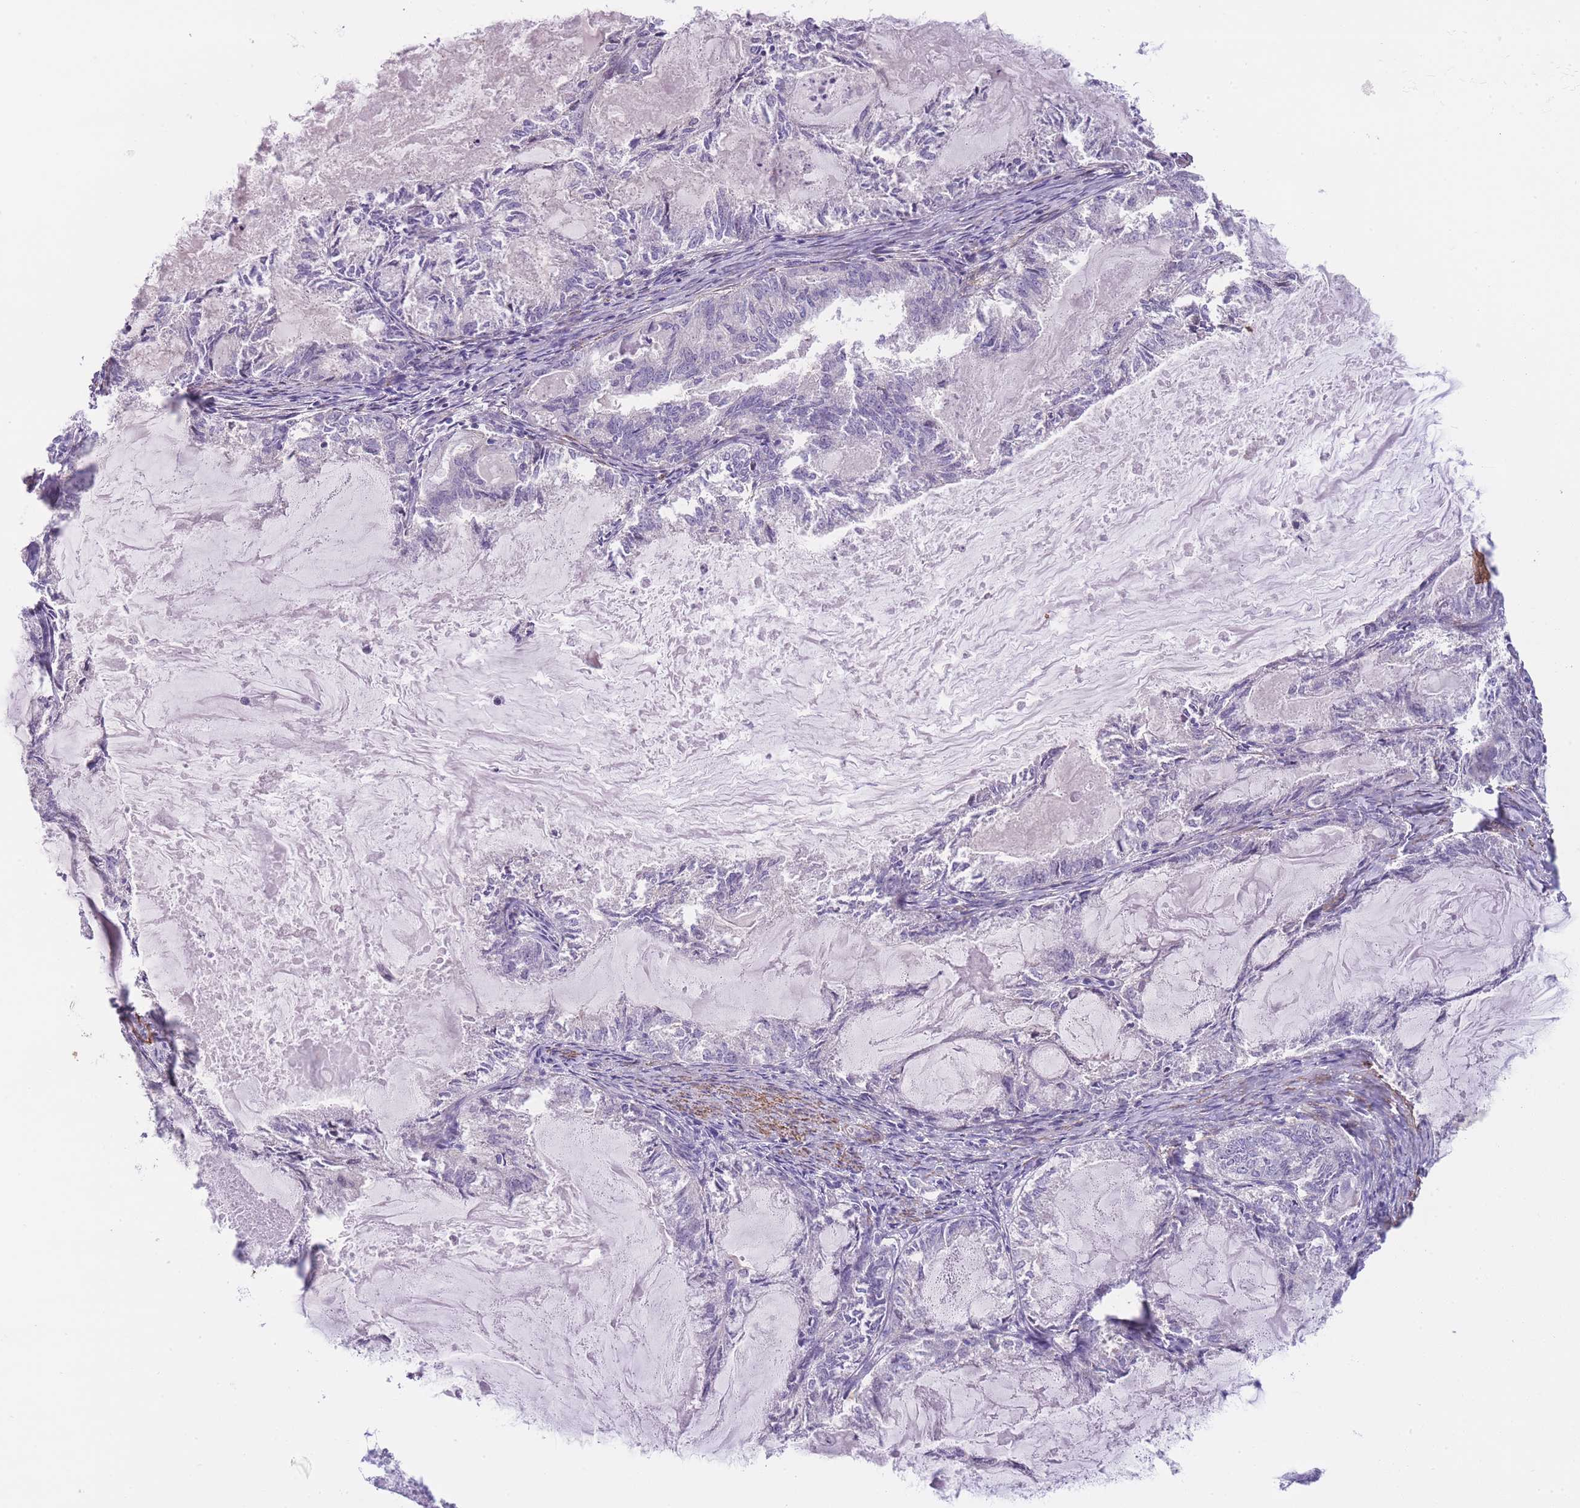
{"staining": {"intensity": "negative", "quantity": "none", "location": "none"}, "tissue": "endometrial cancer", "cell_type": "Tumor cells", "image_type": "cancer", "snomed": [{"axis": "morphology", "description": "Adenocarcinoma, NOS"}, {"axis": "topography", "description": "Endometrium"}], "caption": "Immunohistochemical staining of endometrial cancer (adenocarcinoma) reveals no significant expression in tumor cells.", "gene": "FAM124A", "patient": {"sex": "female", "age": 86}}